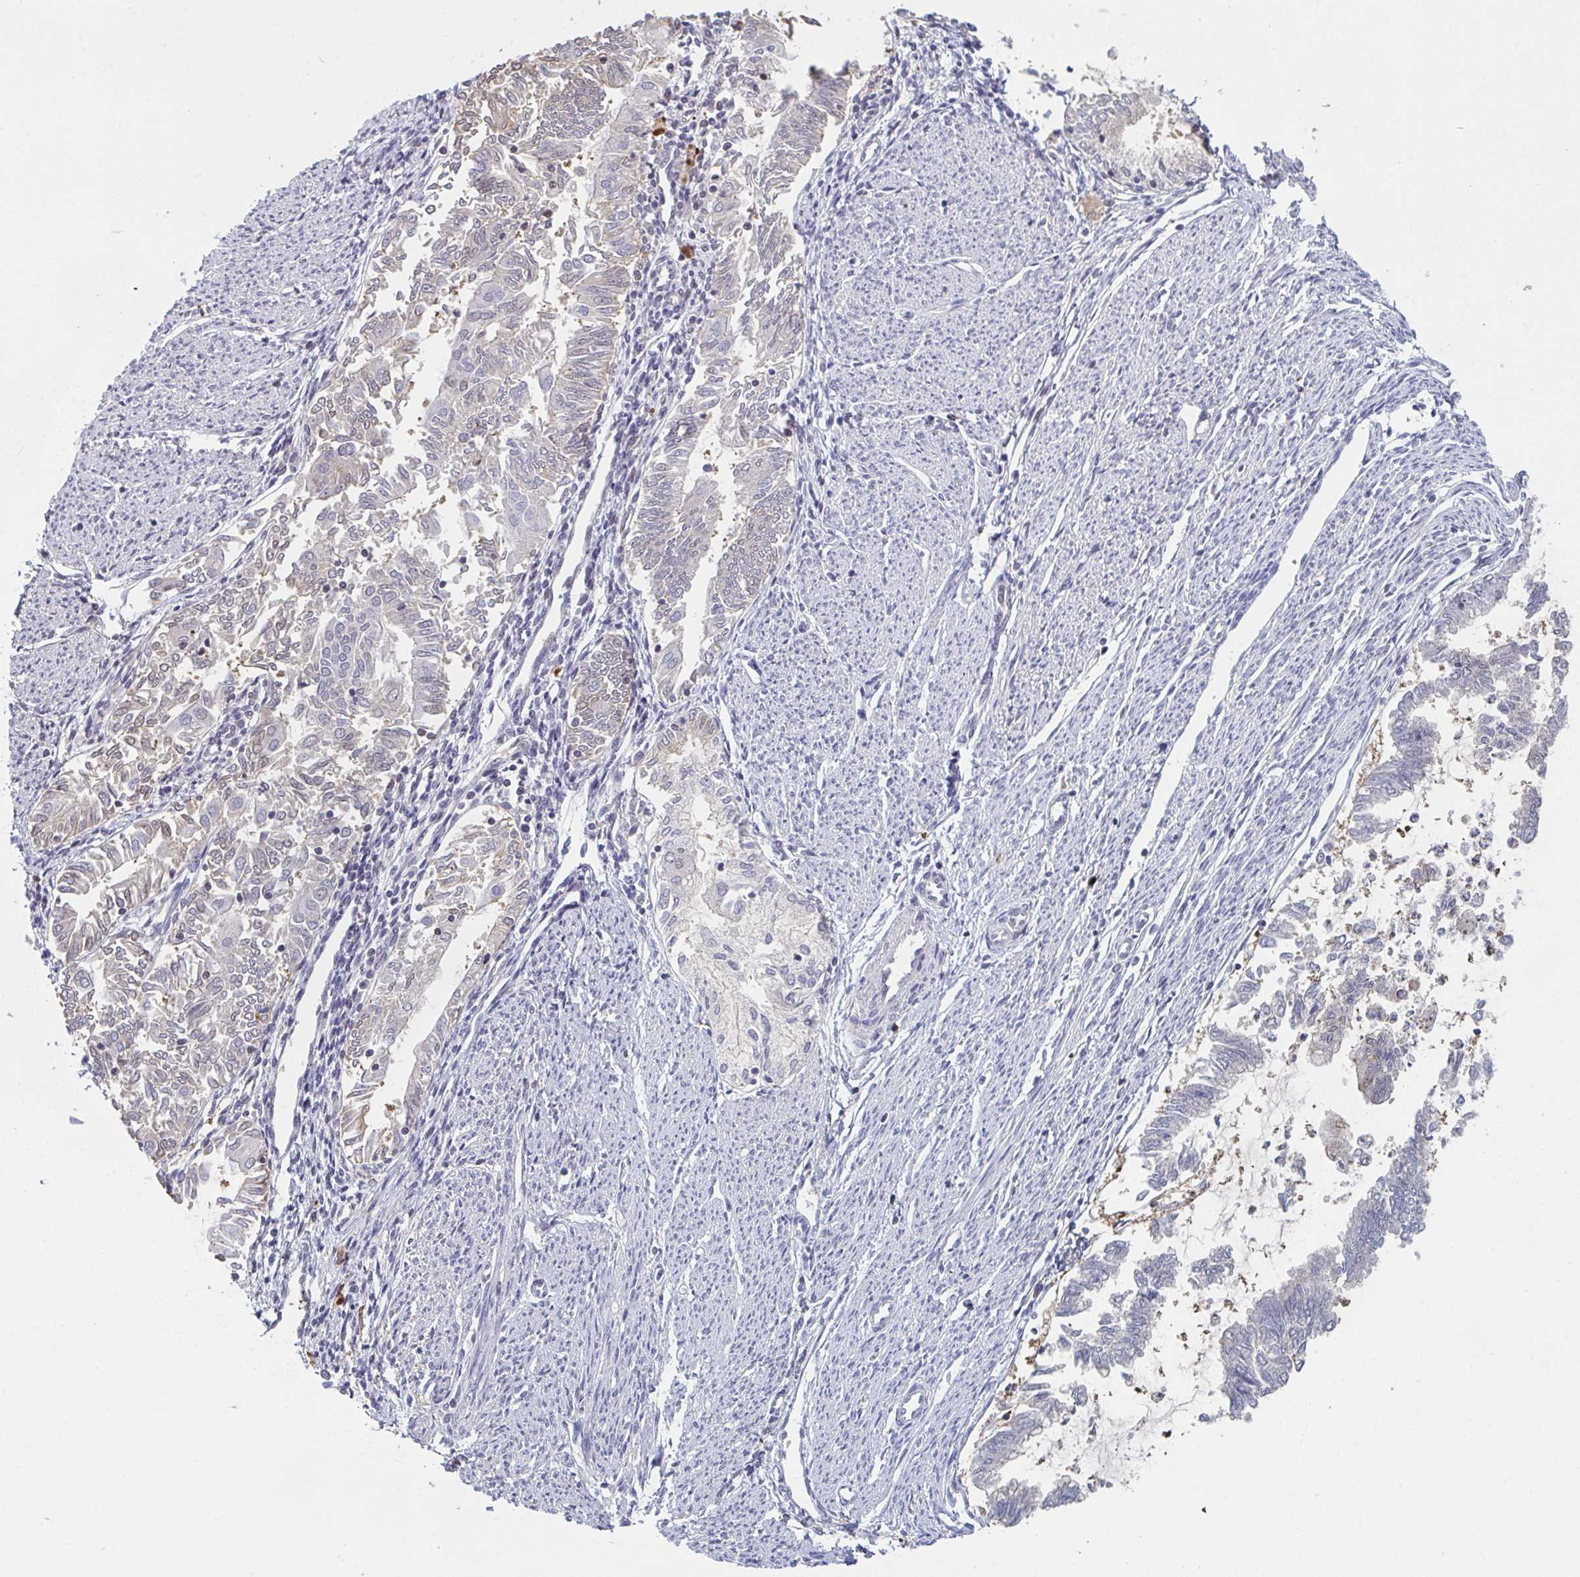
{"staining": {"intensity": "negative", "quantity": "none", "location": "none"}, "tissue": "endometrial cancer", "cell_type": "Tumor cells", "image_type": "cancer", "snomed": [{"axis": "morphology", "description": "Adenocarcinoma, NOS"}, {"axis": "topography", "description": "Endometrium"}], "caption": "IHC of adenocarcinoma (endometrial) exhibits no positivity in tumor cells.", "gene": "ACD", "patient": {"sex": "female", "age": 79}}